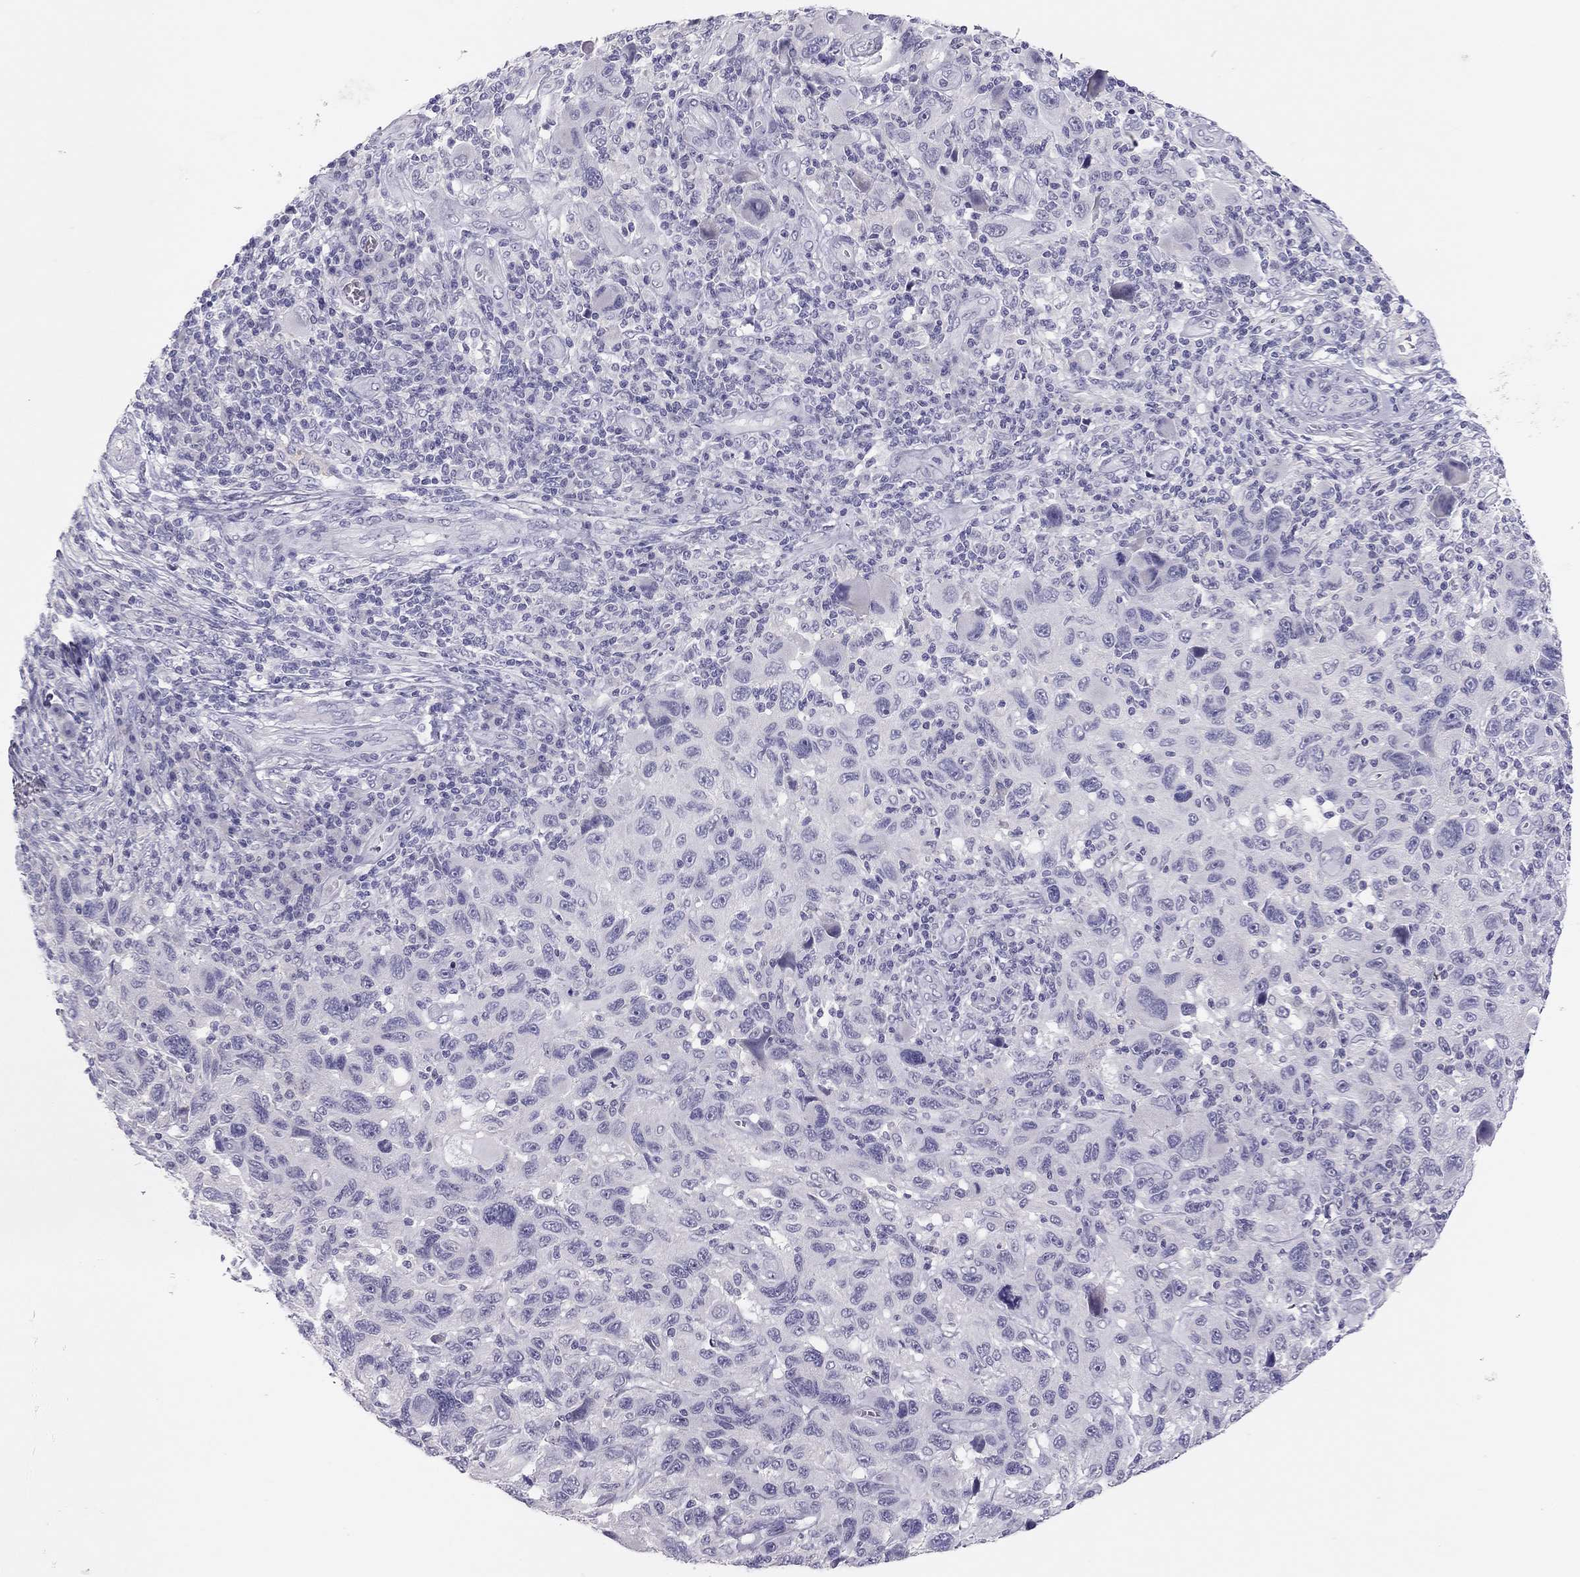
{"staining": {"intensity": "negative", "quantity": "none", "location": "none"}, "tissue": "melanoma", "cell_type": "Tumor cells", "image_type": "cancer", "snomed": [{"axis": "morphology", "description": "Malignant melanoma, NOS"}, {"axis": "topography", "description": "Skin"}], "caption": "A histopathology image of malignant melanoma stained for a protein reveals no brown staining in tumor cells. (DAB immunohistochemistry (IHC) visualized using brightfield microscopy, high magnification).", "gene": "ADORA2A", "patient": {"sex": "male", "age": 53}}